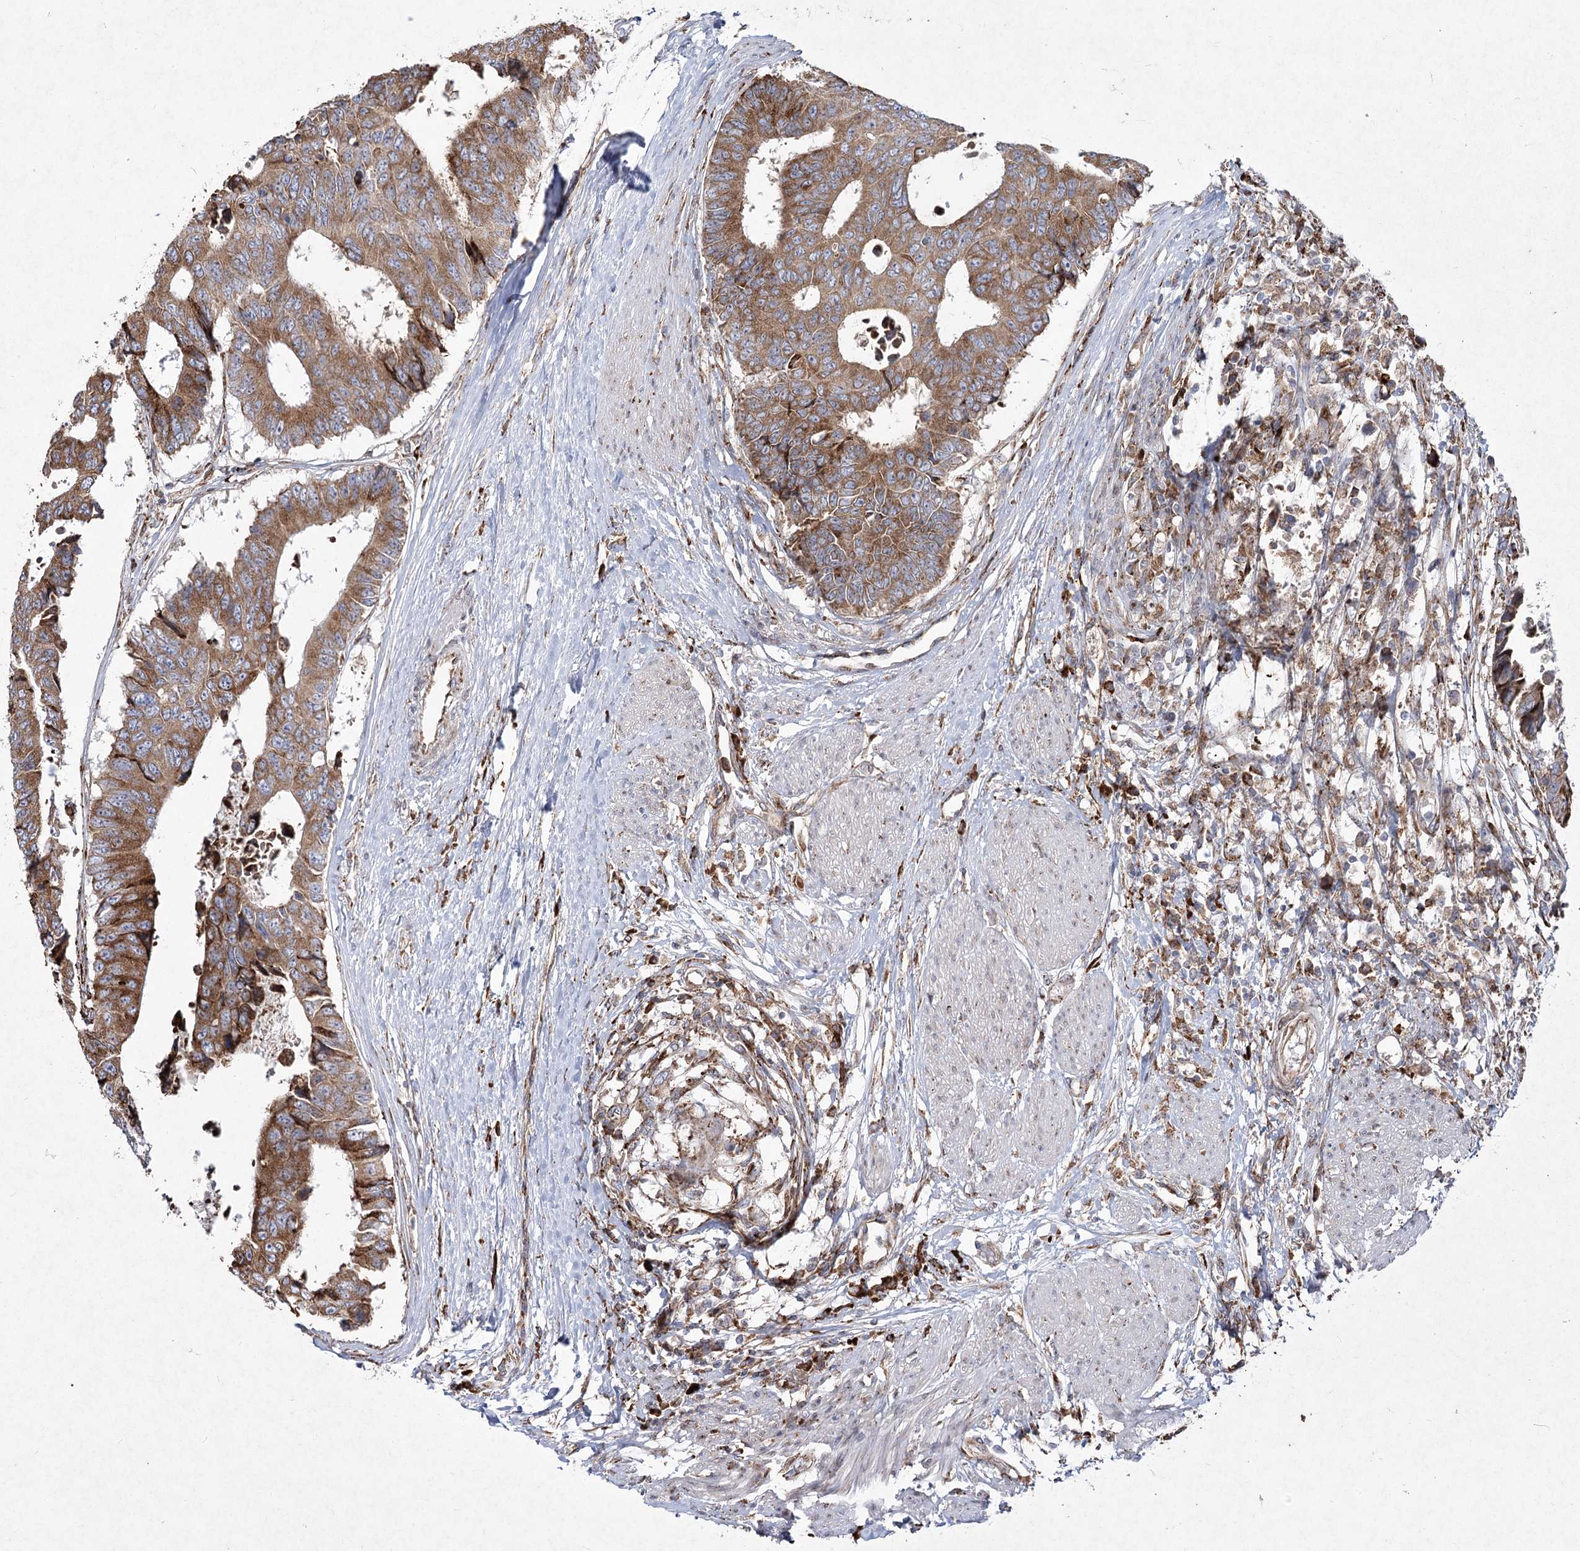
{"staining": {"intensity": "moderate", "quantity": ">75%", "location": "cytoplasmic/membranous"}, "tissue": "colorectal cancer", "cell_type": "Tumor cells", "image_type": "cancer", "snomed": [{"axis": "morphology", "description": "Adenocarcinoma, NOS"}, {"axis": "topography", "description": "Rectum"}], "caption": "Tumor cells show medium levels of moderate cytoplasmic/membranous positivity in approximately >75% of cells in colorectal adenocarcinoma.", "gene": "NHLRC2", "patient": {"sex": "male", "age": 84}}